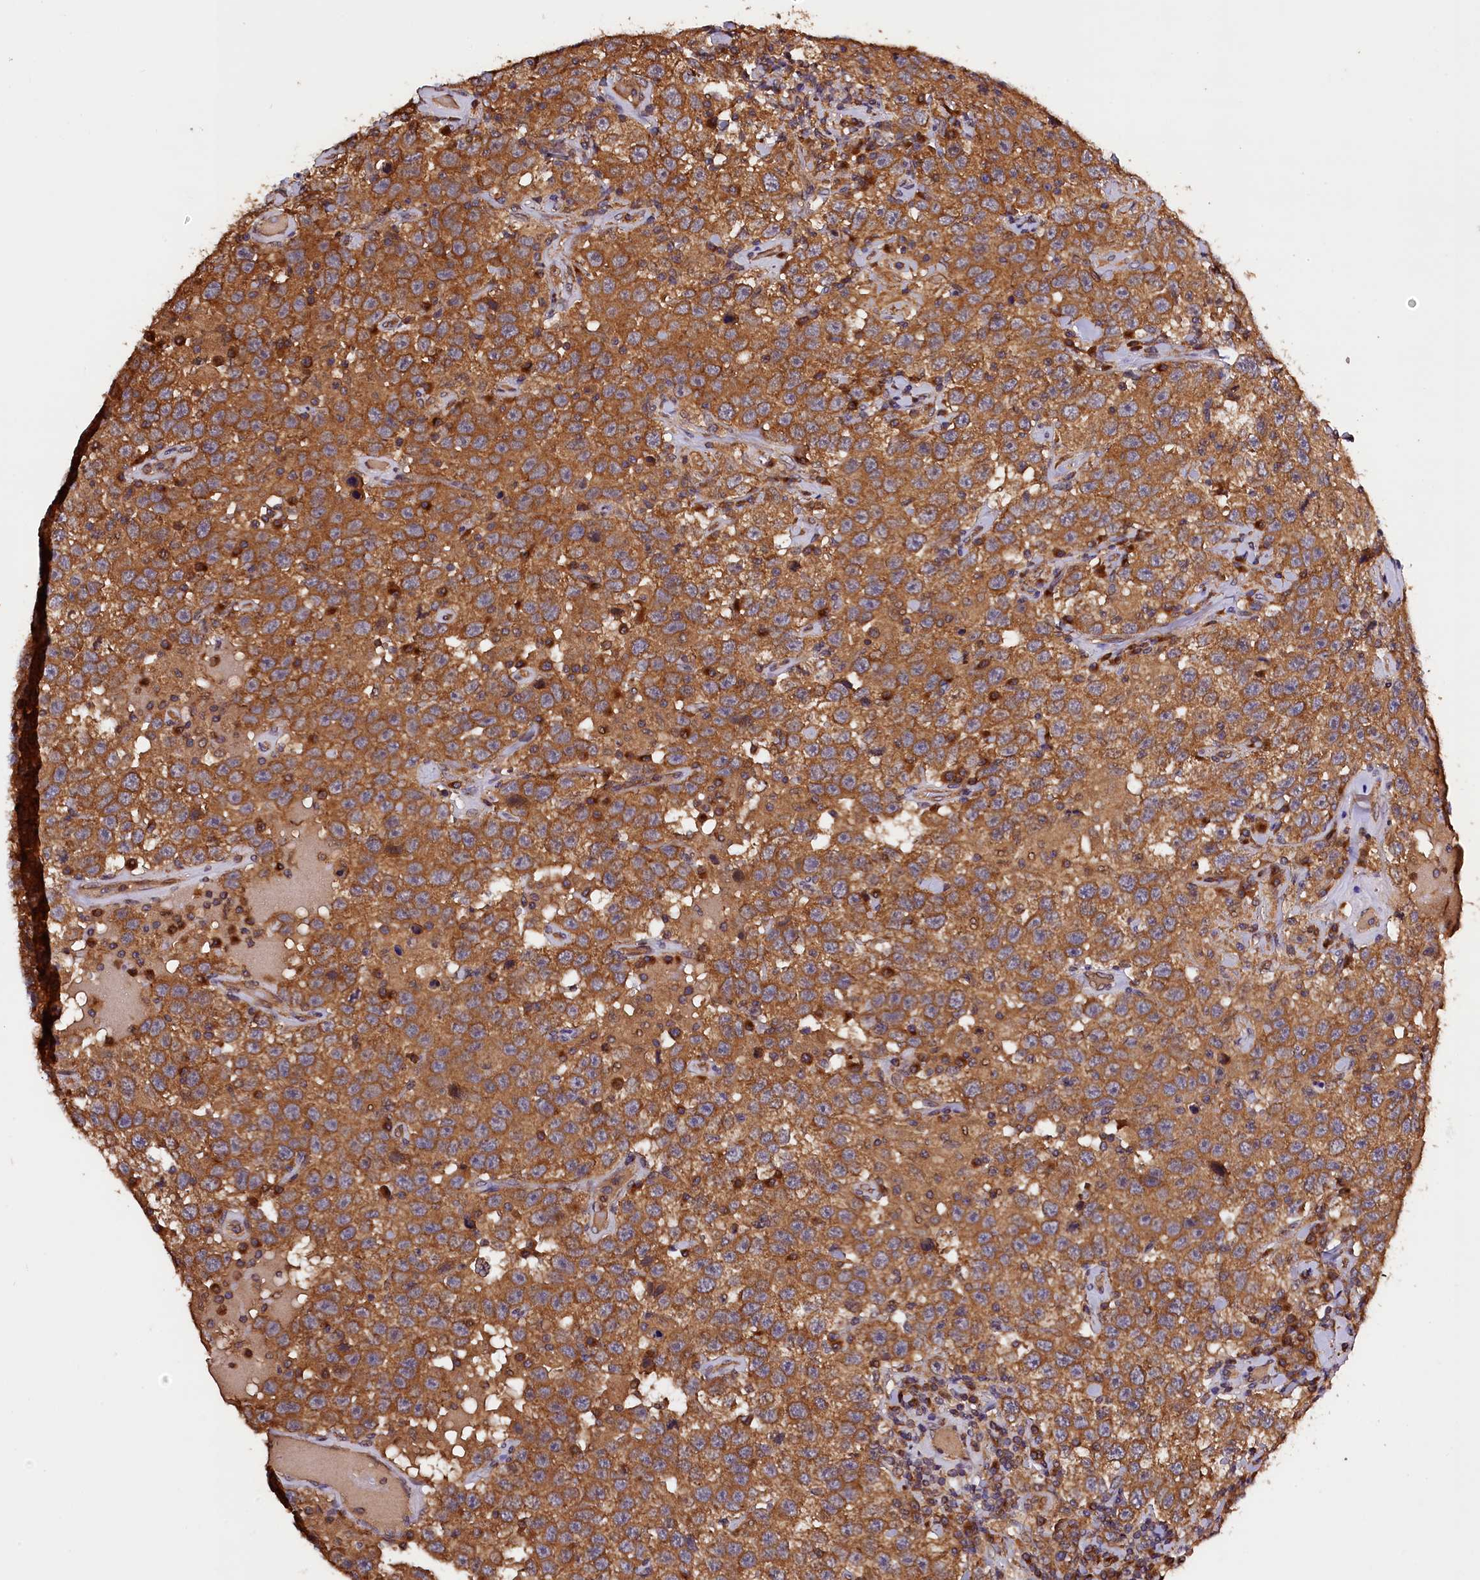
{"staining": {"intensity": "moderate", "quantity": ">75%", "location": "cytoplasmic/membranous"}, "tissue": "testis cancer", "cell_type": "Tumor cells", "image_type": "cancer", "snomed": [{"axis": "morphology", "description": "Seminoma, NOS"}, {"axis": "topography", "description": "Testis"}], "caption": "Immunohistochemistry photomicrograph of human testis cancer stained for a protein (brown), which shows medium levels of moderate cytoplasmic/membranous expression in about >75% of tumor cells.", "gene": "KLC2", "patient": {"sex": "male", "age": 41}}